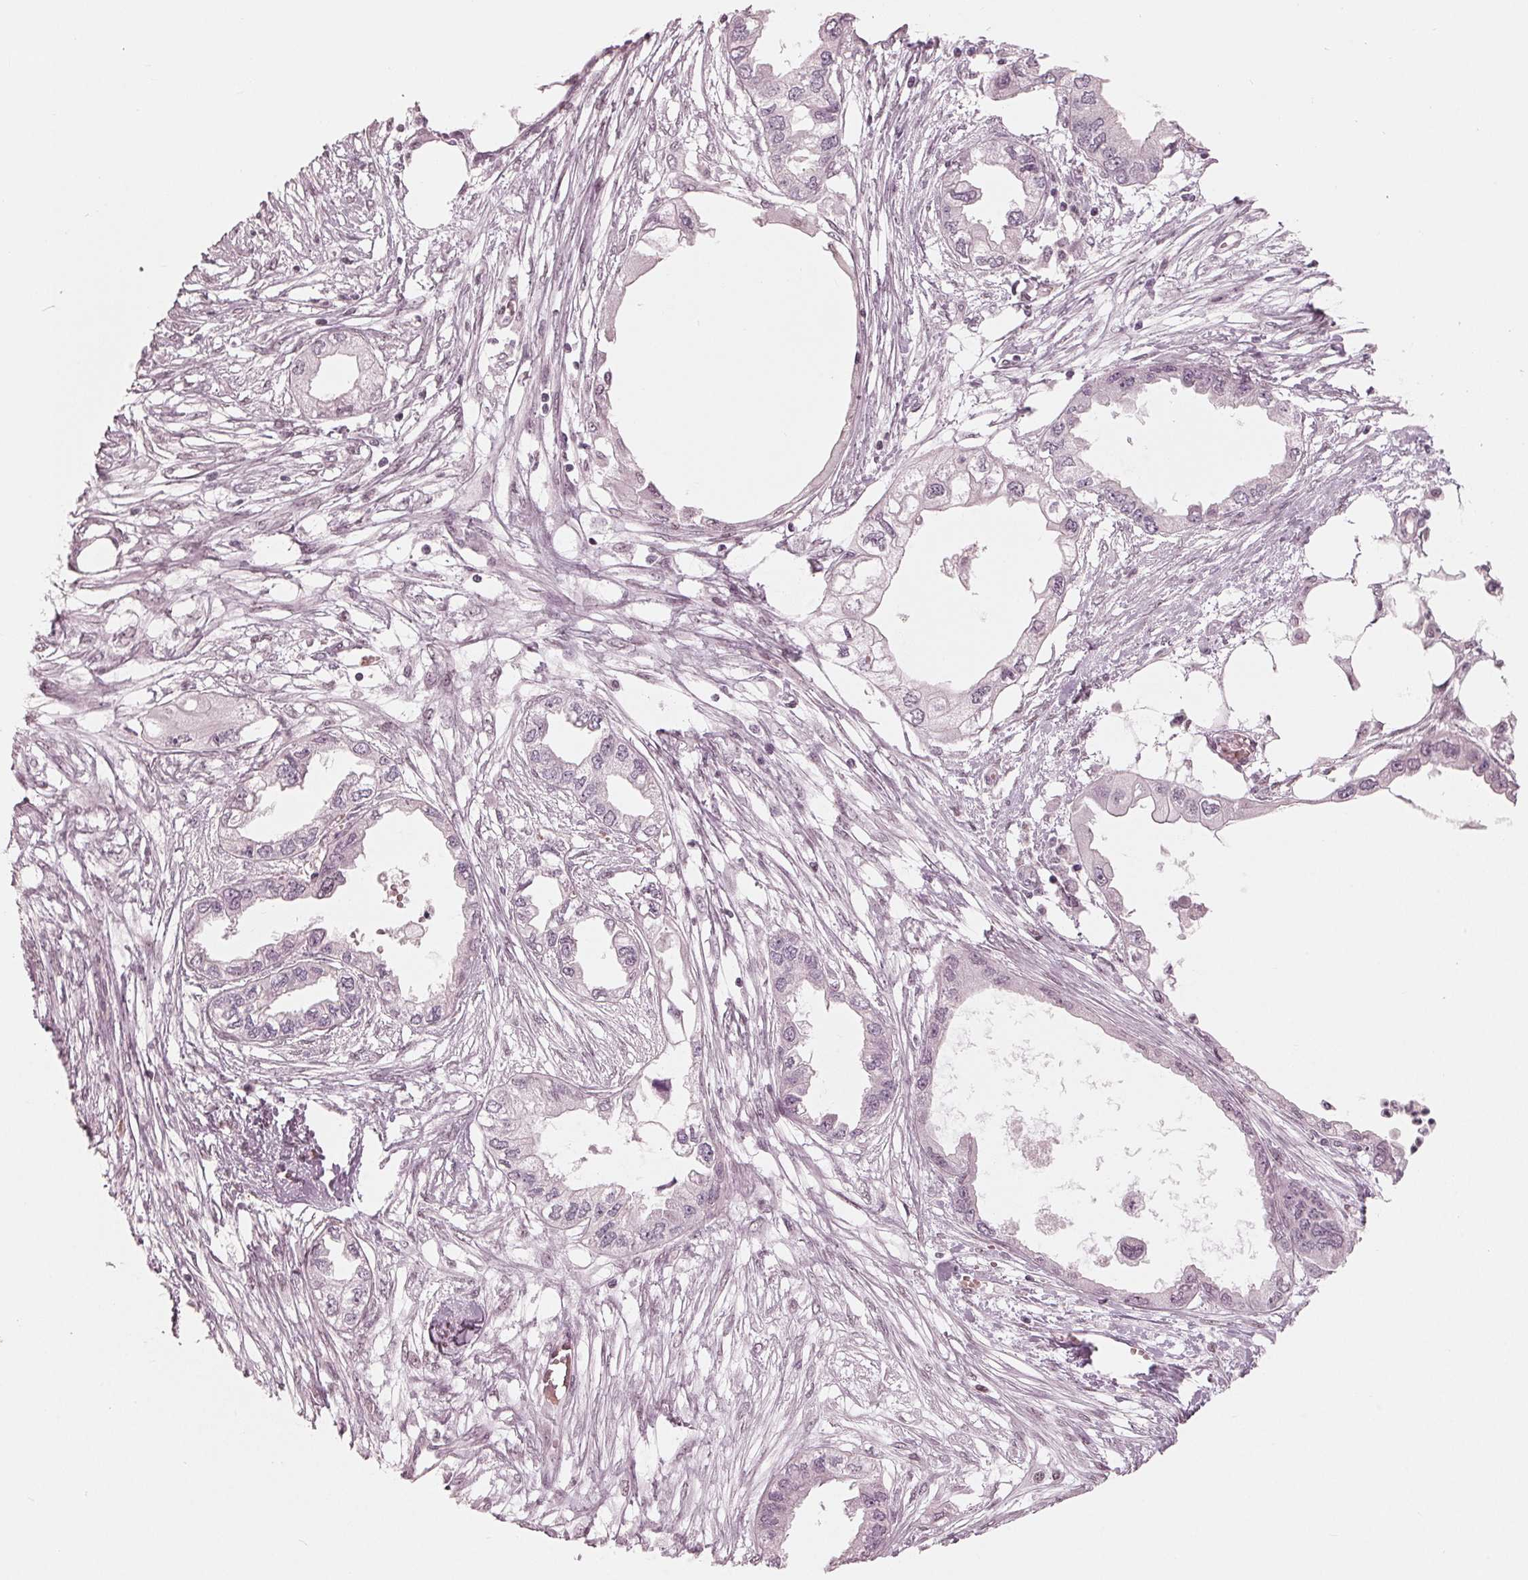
{"staining": {"intensity": "negative", "quantity": "none", "location": "none"}, "tissue": "endometrial cancer", "cell_type": "Tumor cells", "image_type": "cancer", "snomed": [{"axis": "morphology", "description": "Adenocarcinoma, NOS"}, {"axis": "morphology", "description": "Adenocarcinoma, metastatic, NOS"}, {"axis": "topography", "description": "Adipose tissue"}, {"axis": "topography", "description": "Endometrium"}], "caption": "Endometrial adenocarcinoma stained for a protein using immunohistochemistry (IHC) displays no positivity tumor cells.", "gene": "DNMT3L", "patient": {"sex": "female", "age": 67}}